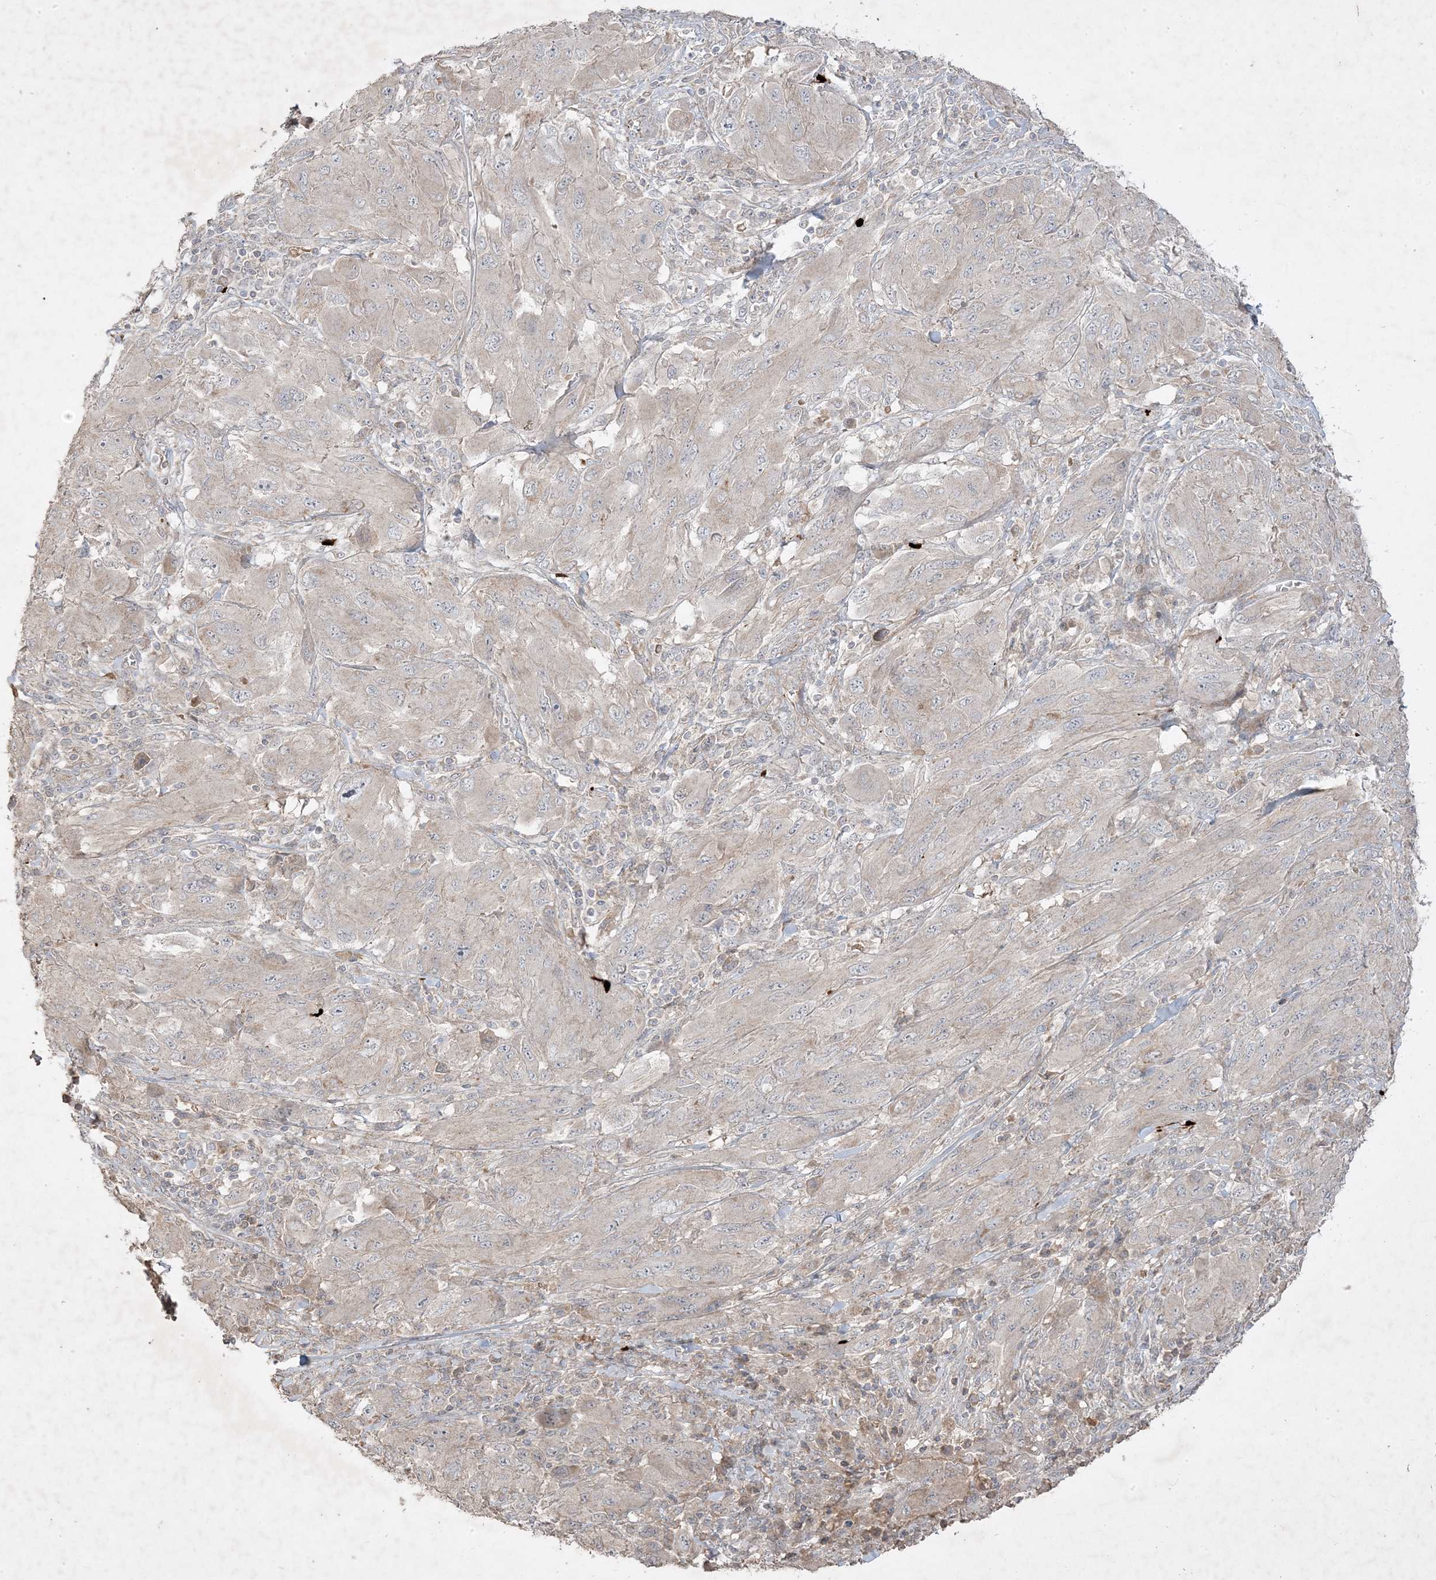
{"staining": {"intensity": "negative", "quantity": "none", "location": "none"}, "tissue": "melanoma", "cell_type": "Tumor cells", "image_type": "cancer", "snomed": [{"axis": "morphology", "description": "Malignant melanoma, NOS"}, {"axis": "topography", "description": "Skin"}], "caption": "Melanoma was stained to show a protein in brown. There is no significant positivity in tumor cells.", "gene": "RGL4", "patient": {"sex": "female", "age": 91}}